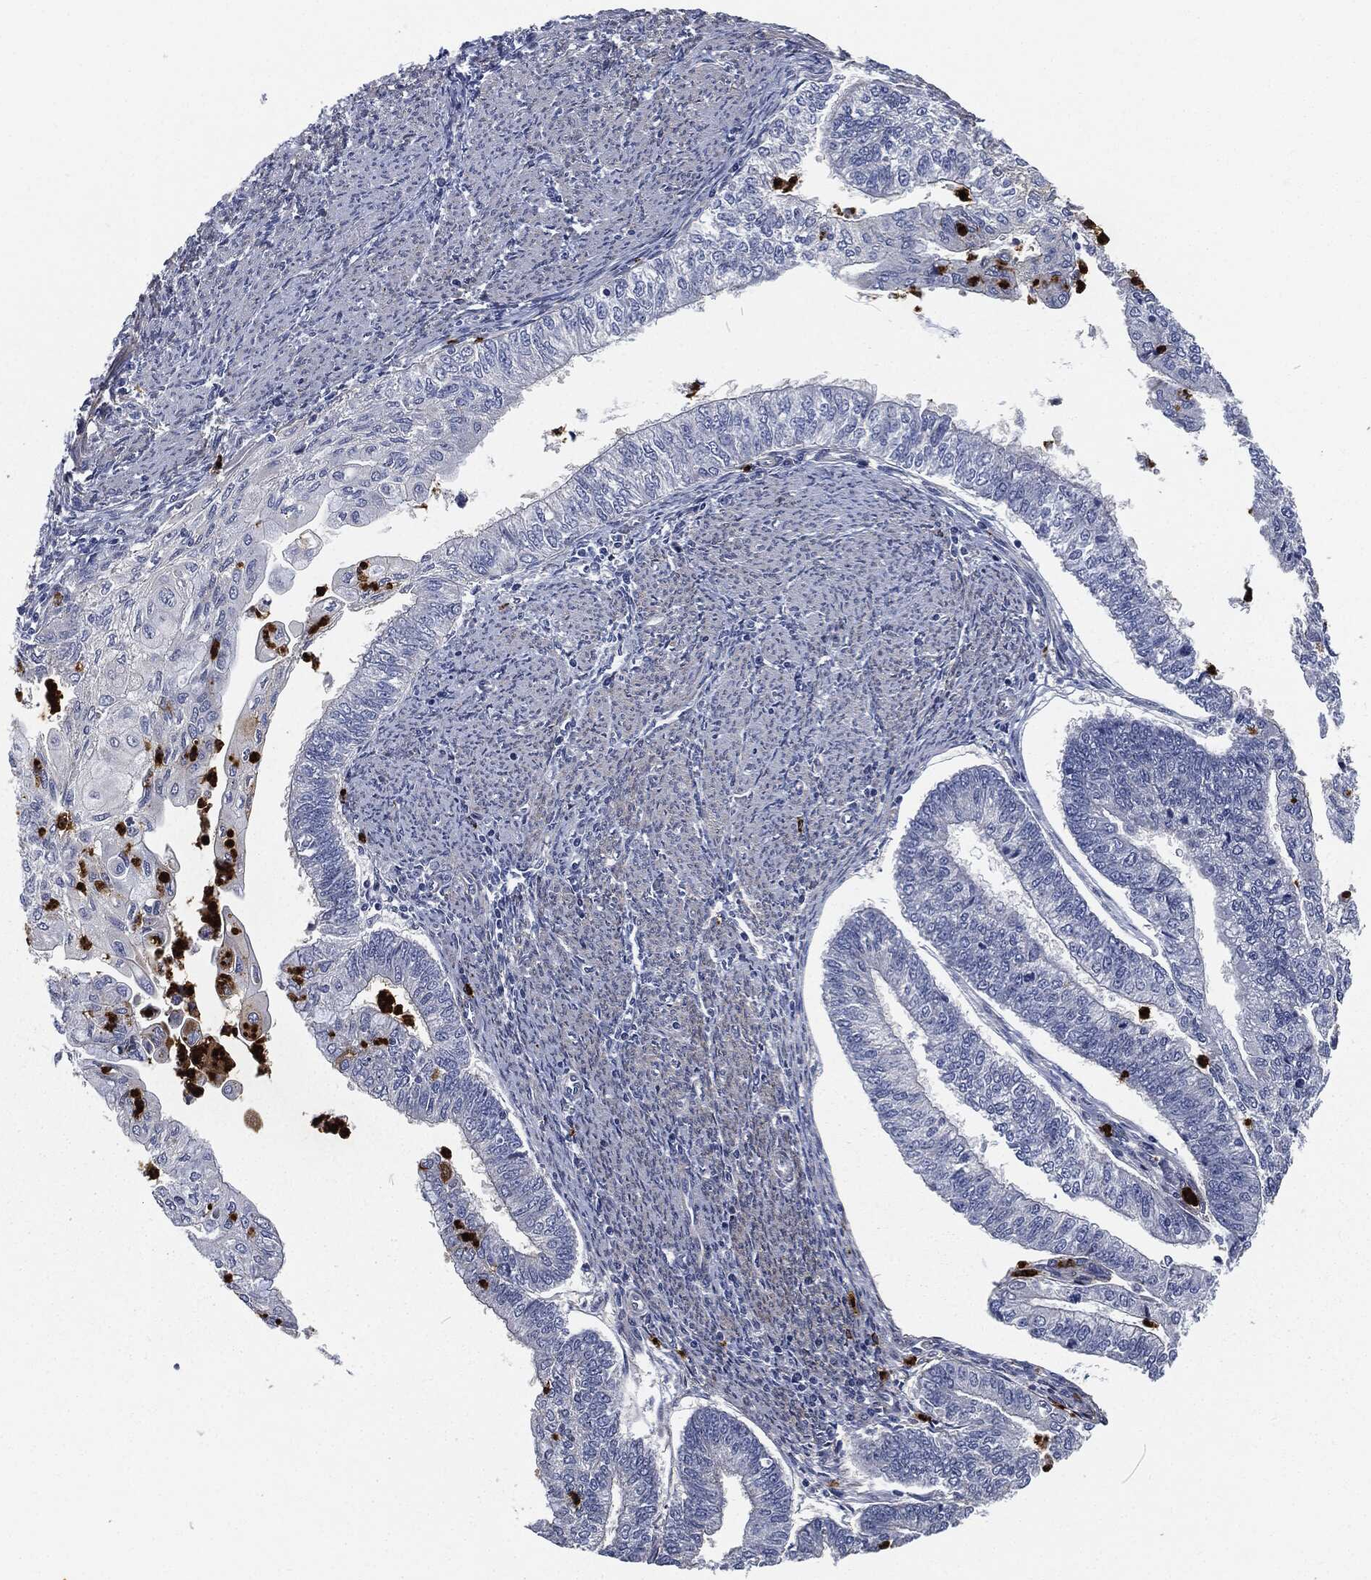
{"staining": {"intensity": "negative", "quantity": "none", "location": "none"}, "tissue": "endometrial cancer", "cell_type": "Tumor cells", "image_type": "cancer", "snomed": [{"axis": "morphology", "description": "Adenocarcinoma, NOS"}, {"axis": "topography", "description": "Endometrium"}], "caption": "The immunohistochemistry (IHC) photomicrograph has no significant positivity in tumor cells of adenocarcinoma (endometrial) tissue. The staining was performed using DAB (3,3'-diaminobenzidine) to visualize the protein expression in brown, while the nuclei were stained in blue with hematoxylin (Magnification: 20x).", "gene": "MPO", "patient": {"sex": "female", "age": 59}}